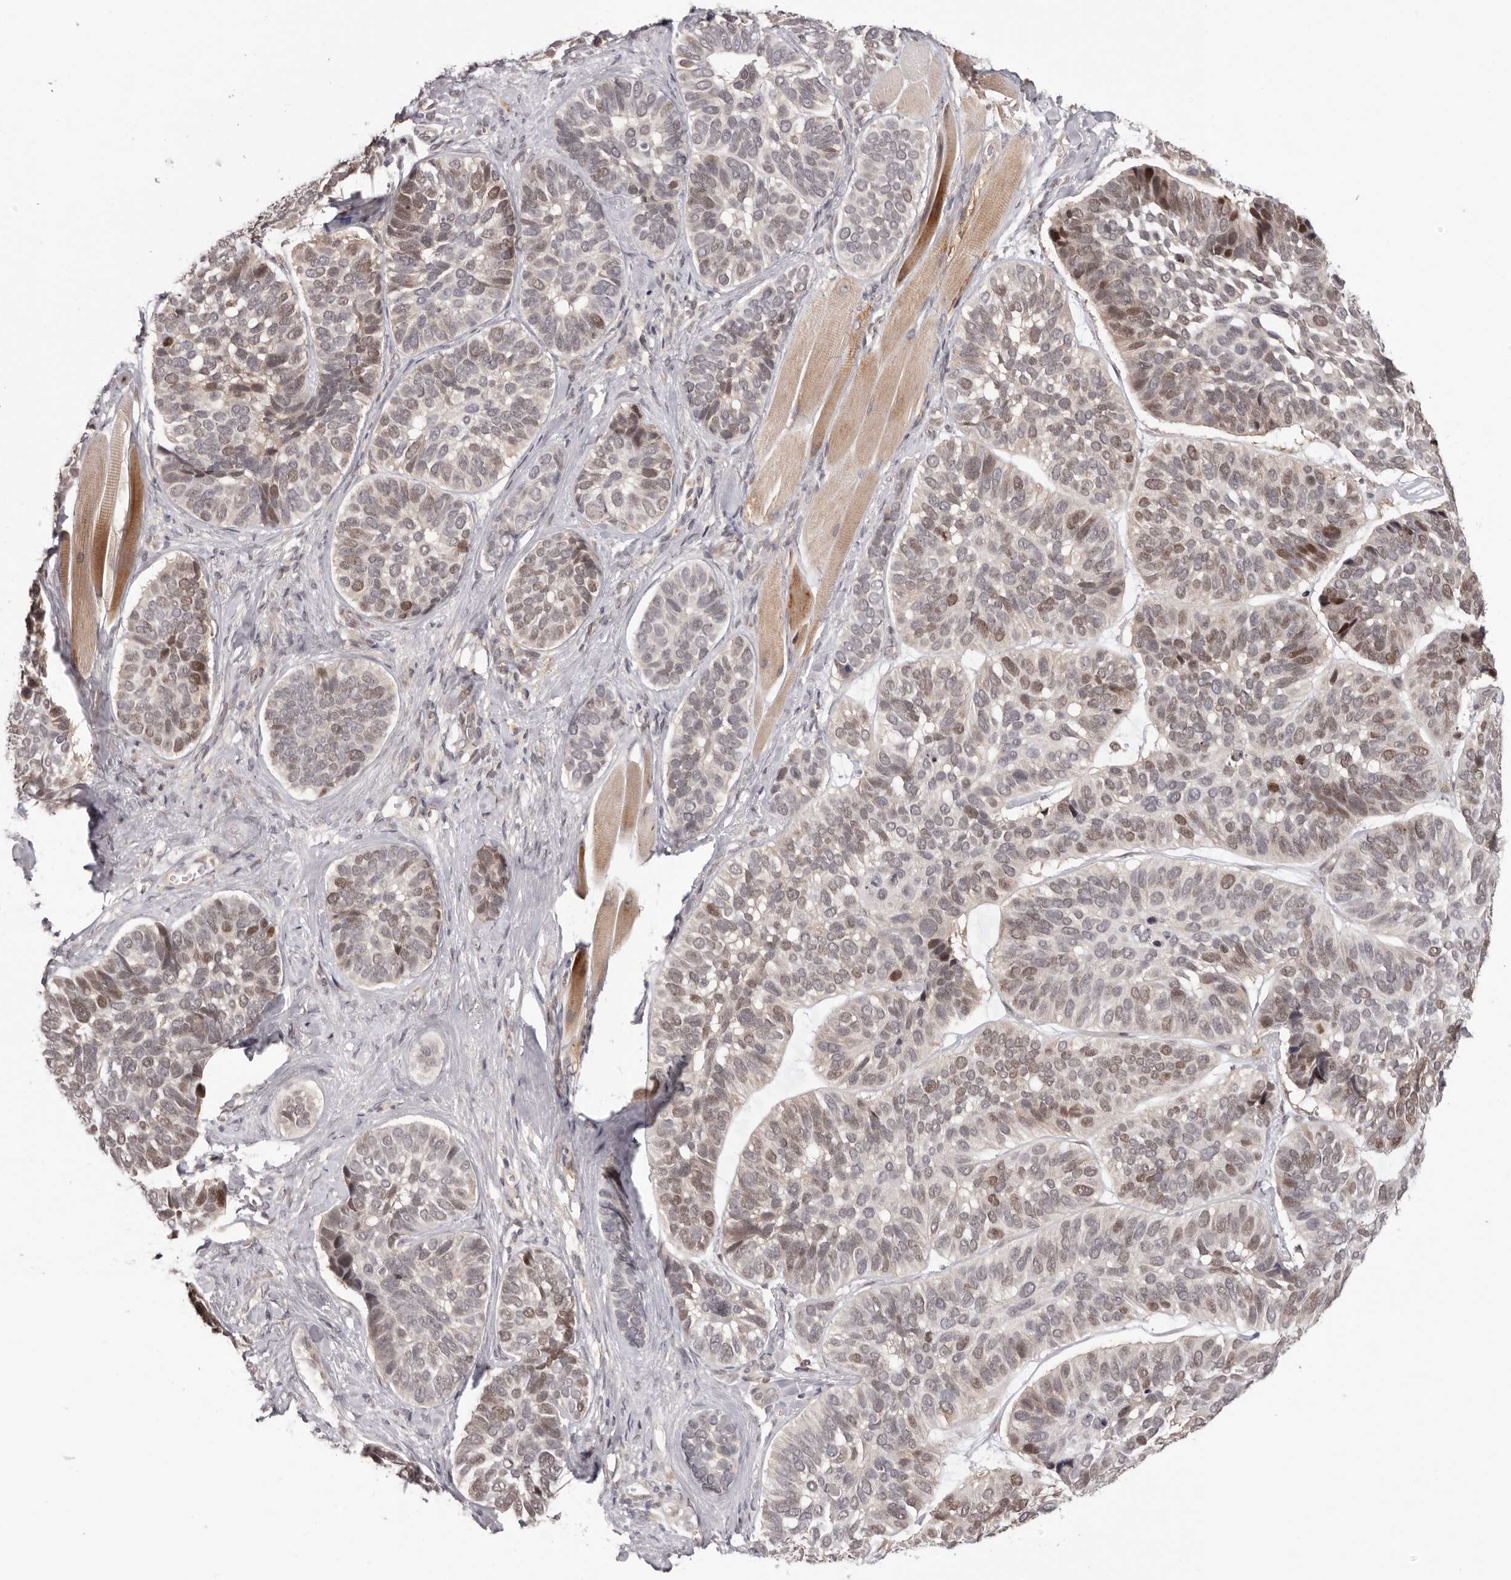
{"staining": {"intensity": "moderate", "quantity": "<25%", "location": "nuclear"}, "tissue": "skin cancer", "cell_type": "Tumor cells", "image_type": "cancer", "snomed": [{"axis": "morphology", "description": "Basal cell carcinoma"}, {"axis": "topography", "description": "Skin"}], "caption": "Skin cancer (basal cell carcinoma) stained for a protein demonstrates moderate nuclear positivity in tumor cells. The staining was performed using DAB to visualize the protein expression in brown, while the nuclei were stained in blue with hematoxylin (Magnification: 20x).", "gene": "TBX5", "patient": {"sex": "male", "age": 62}}